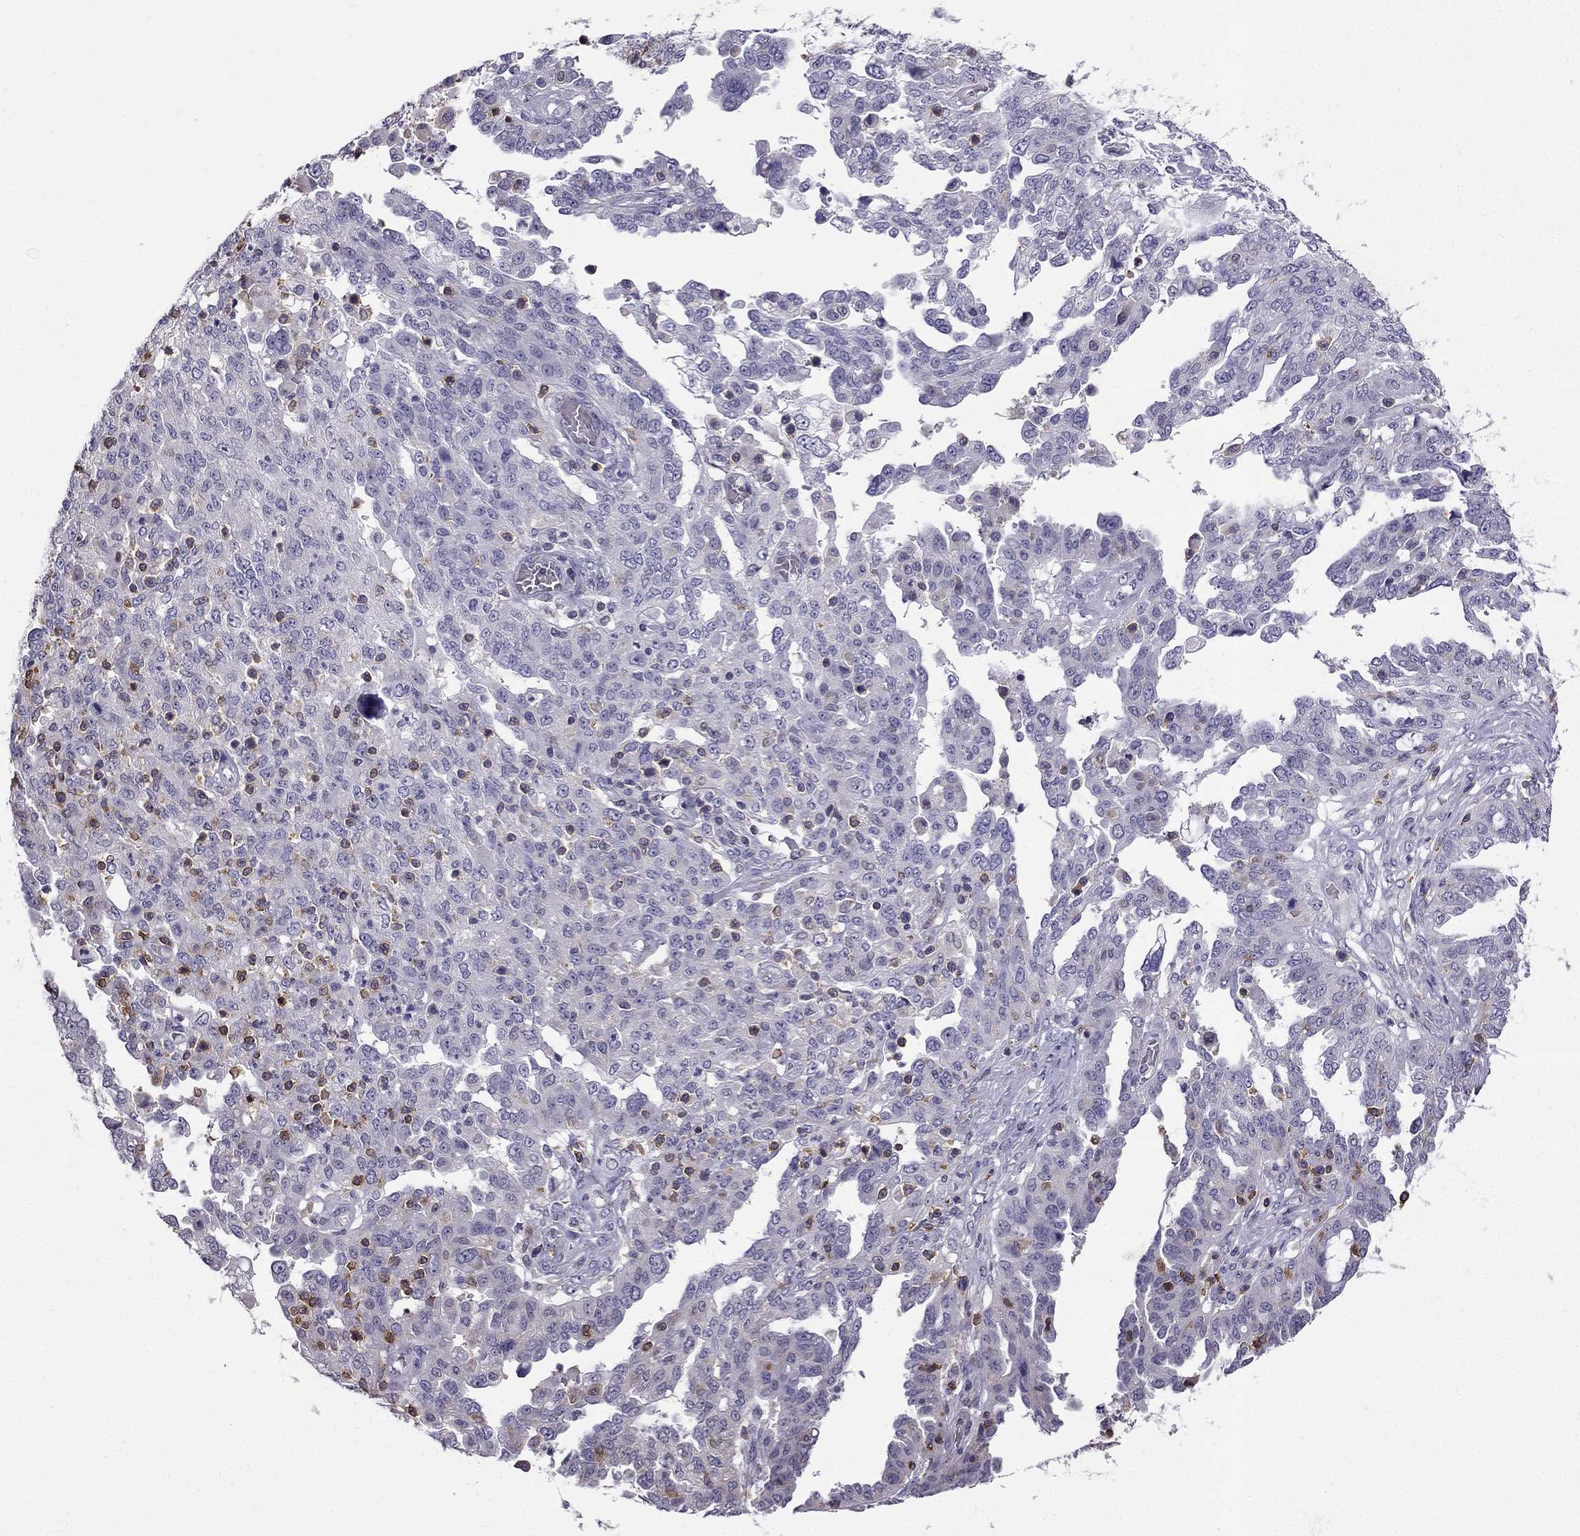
{"staining": {"intensity": "negative", "quantity": "none", "location": "none"}, "tissue": "ovarian cancer", "cell_type": "Tumor cells", "image_type": "cancer", "snomed": [{"axis": "morphology", "description": "Cystadenocarcinoma, serous, NOS"}, {"axis": "topography", "description": "Ovary"}], "caption": "Serous cystadenocarcinoma (ovarian) was stained to show a protein in brown. There is no significant staining in tumor cells.", "gene": "CCK", "patient": {"sex": "female", "age": 67}}